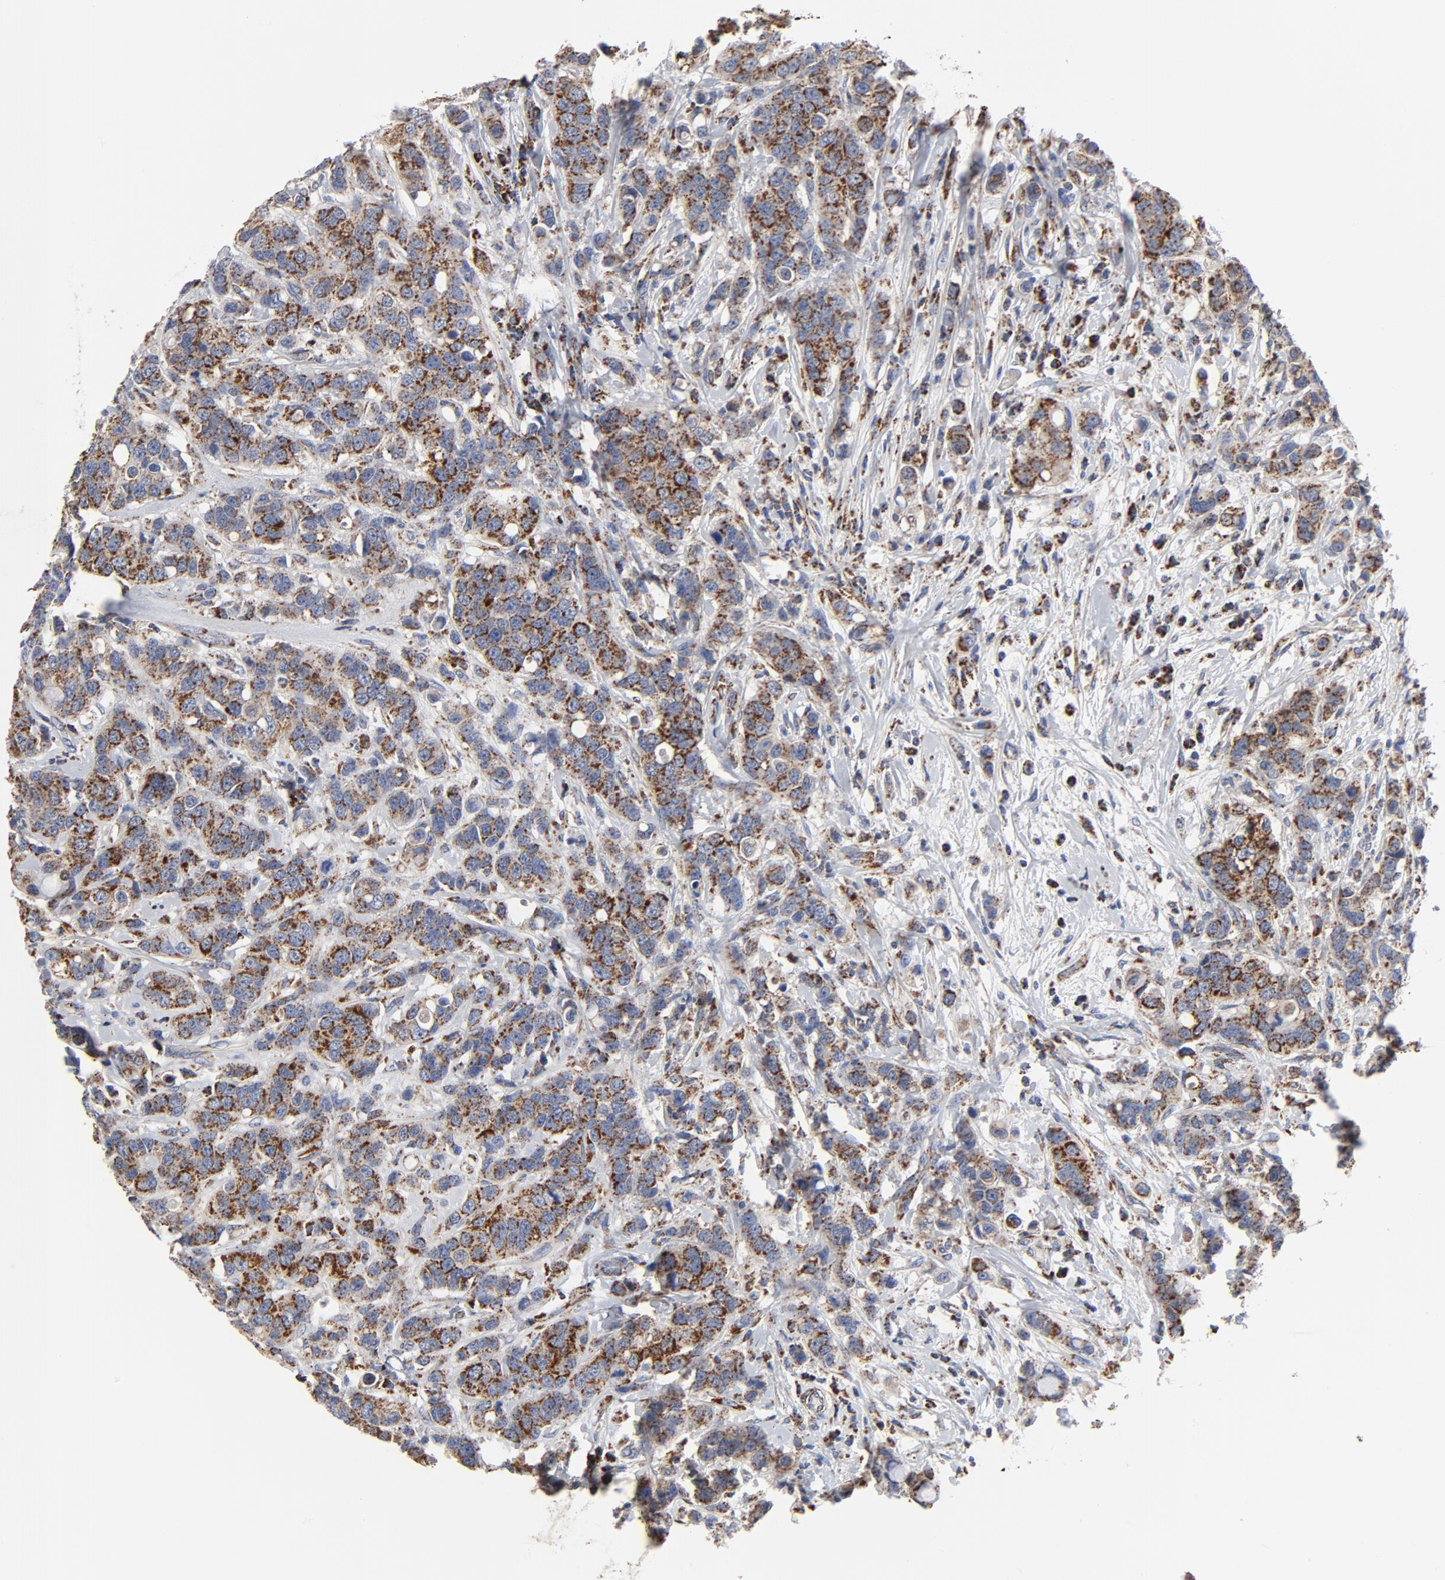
{"staining": {"intensity": "moderate", "quantity": ">75%", "location": "cytoplasmic/membranous"}, "tissue": "breast cancer", "cell_type": "Tumor cells", "image_type": "cancer", "snomed": [{"axis": "morphology", "description": "Duct carcinoma"}, {"axis": "topography", "description": "Breast"}], "caption": "This histopathology image demonstrates IHC staining of human intraductal carcinoma (breast), with medium moderate cytoplasmic/membranous expression in approximately >75% of tumor cells.", "gene": "NDUFV2", "patient": {"sex": "female", "age": 27}}